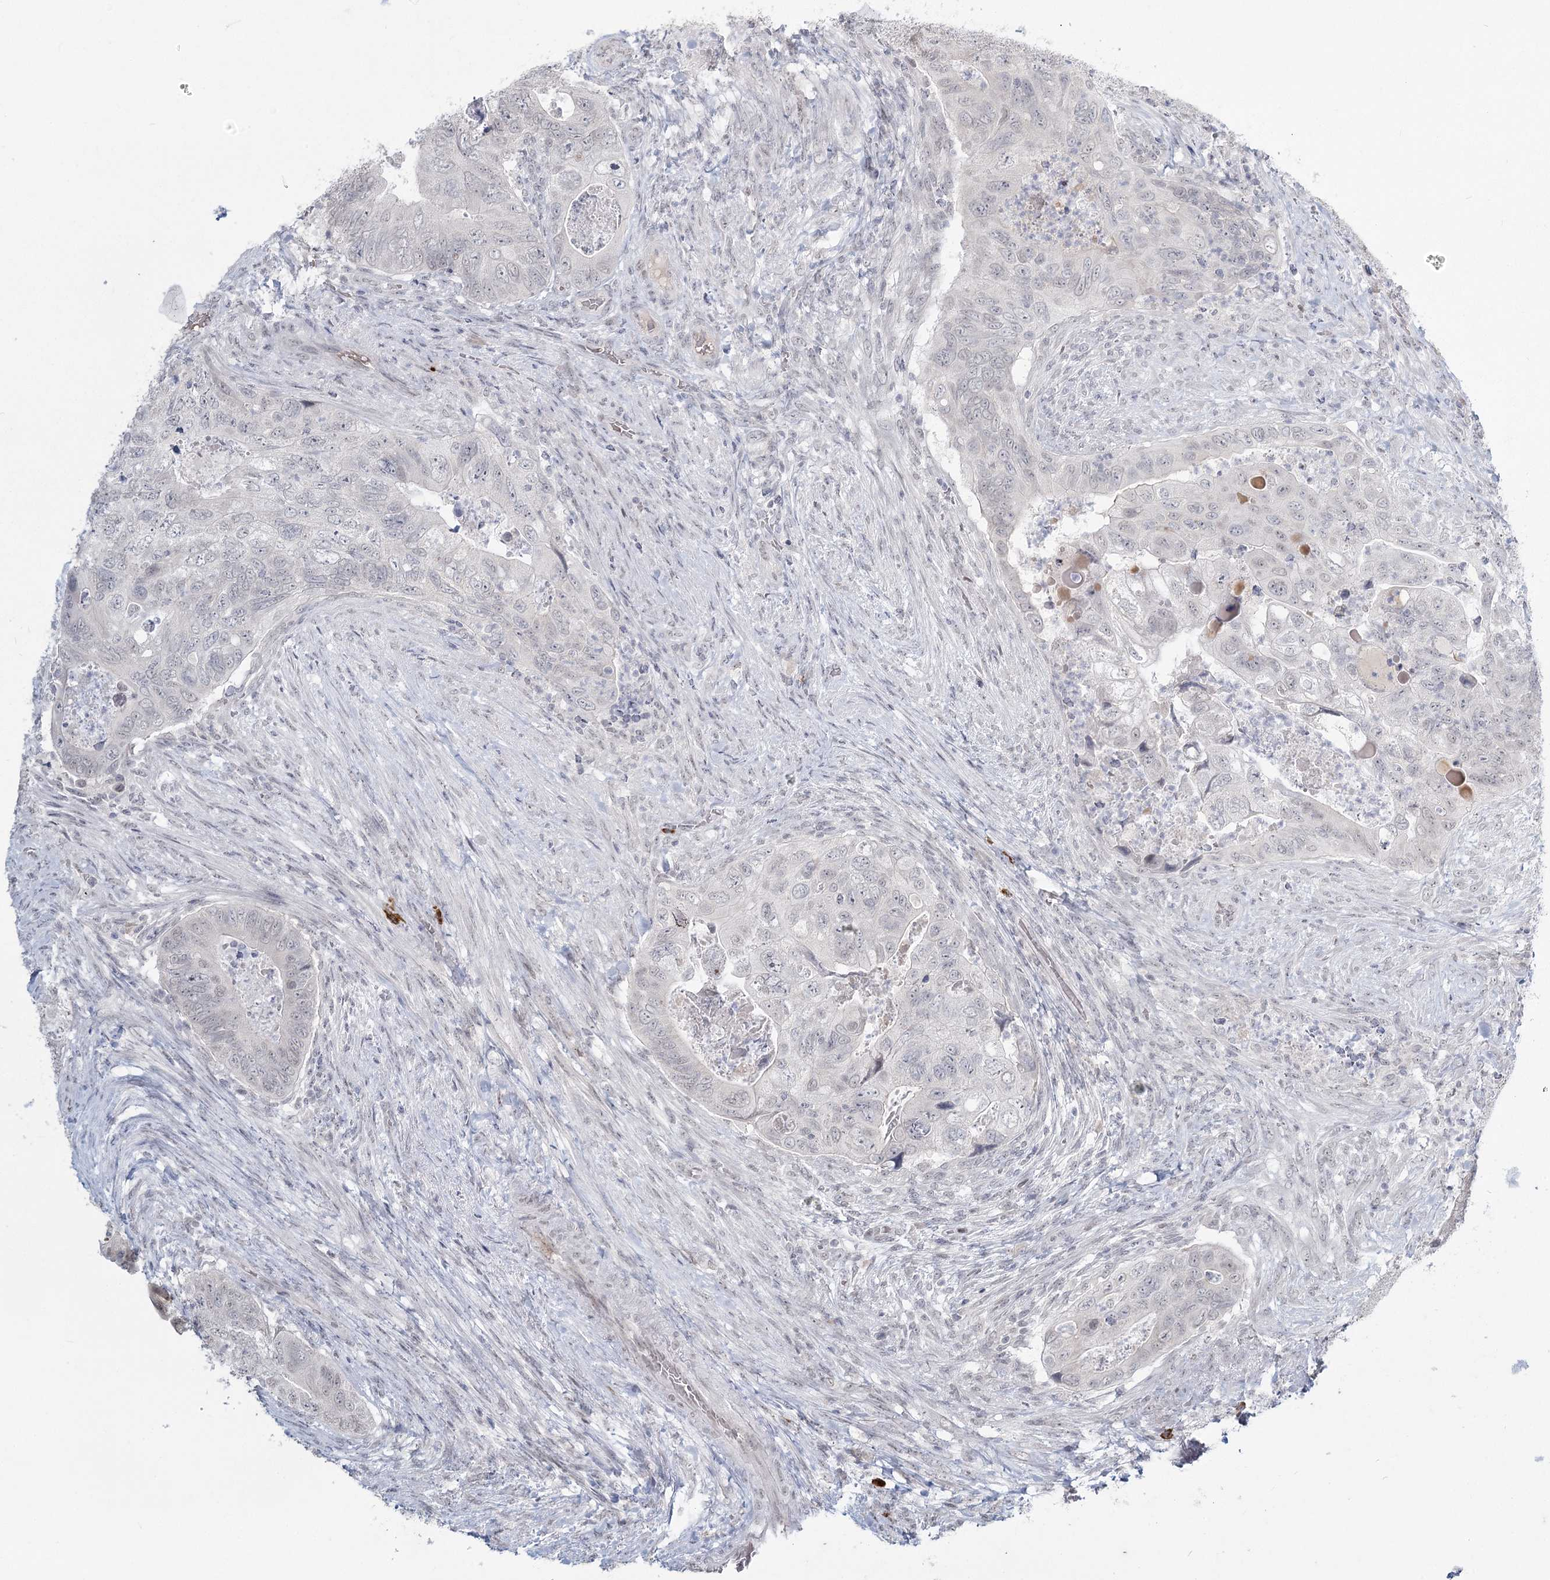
{"staining": {"intensity": "negative", "quantity": "none", "location": "none"}, "tissue": "colorectal cancer", "cell_type": "Tumor cells", "image_type": "cancer", "snomed": [{"axis": "morphology", "description": "Adenocarcinoma, NOS"}, {"axis": "topography", "description": "Rectum"}], "caption": "The immunohistochemistry (IHC) photomicrograph has no significant staining in tumor cells of colorectal cancer tissue.", "gene": "LY6G5C", "patient": {"sex": "male", "age": 63}}